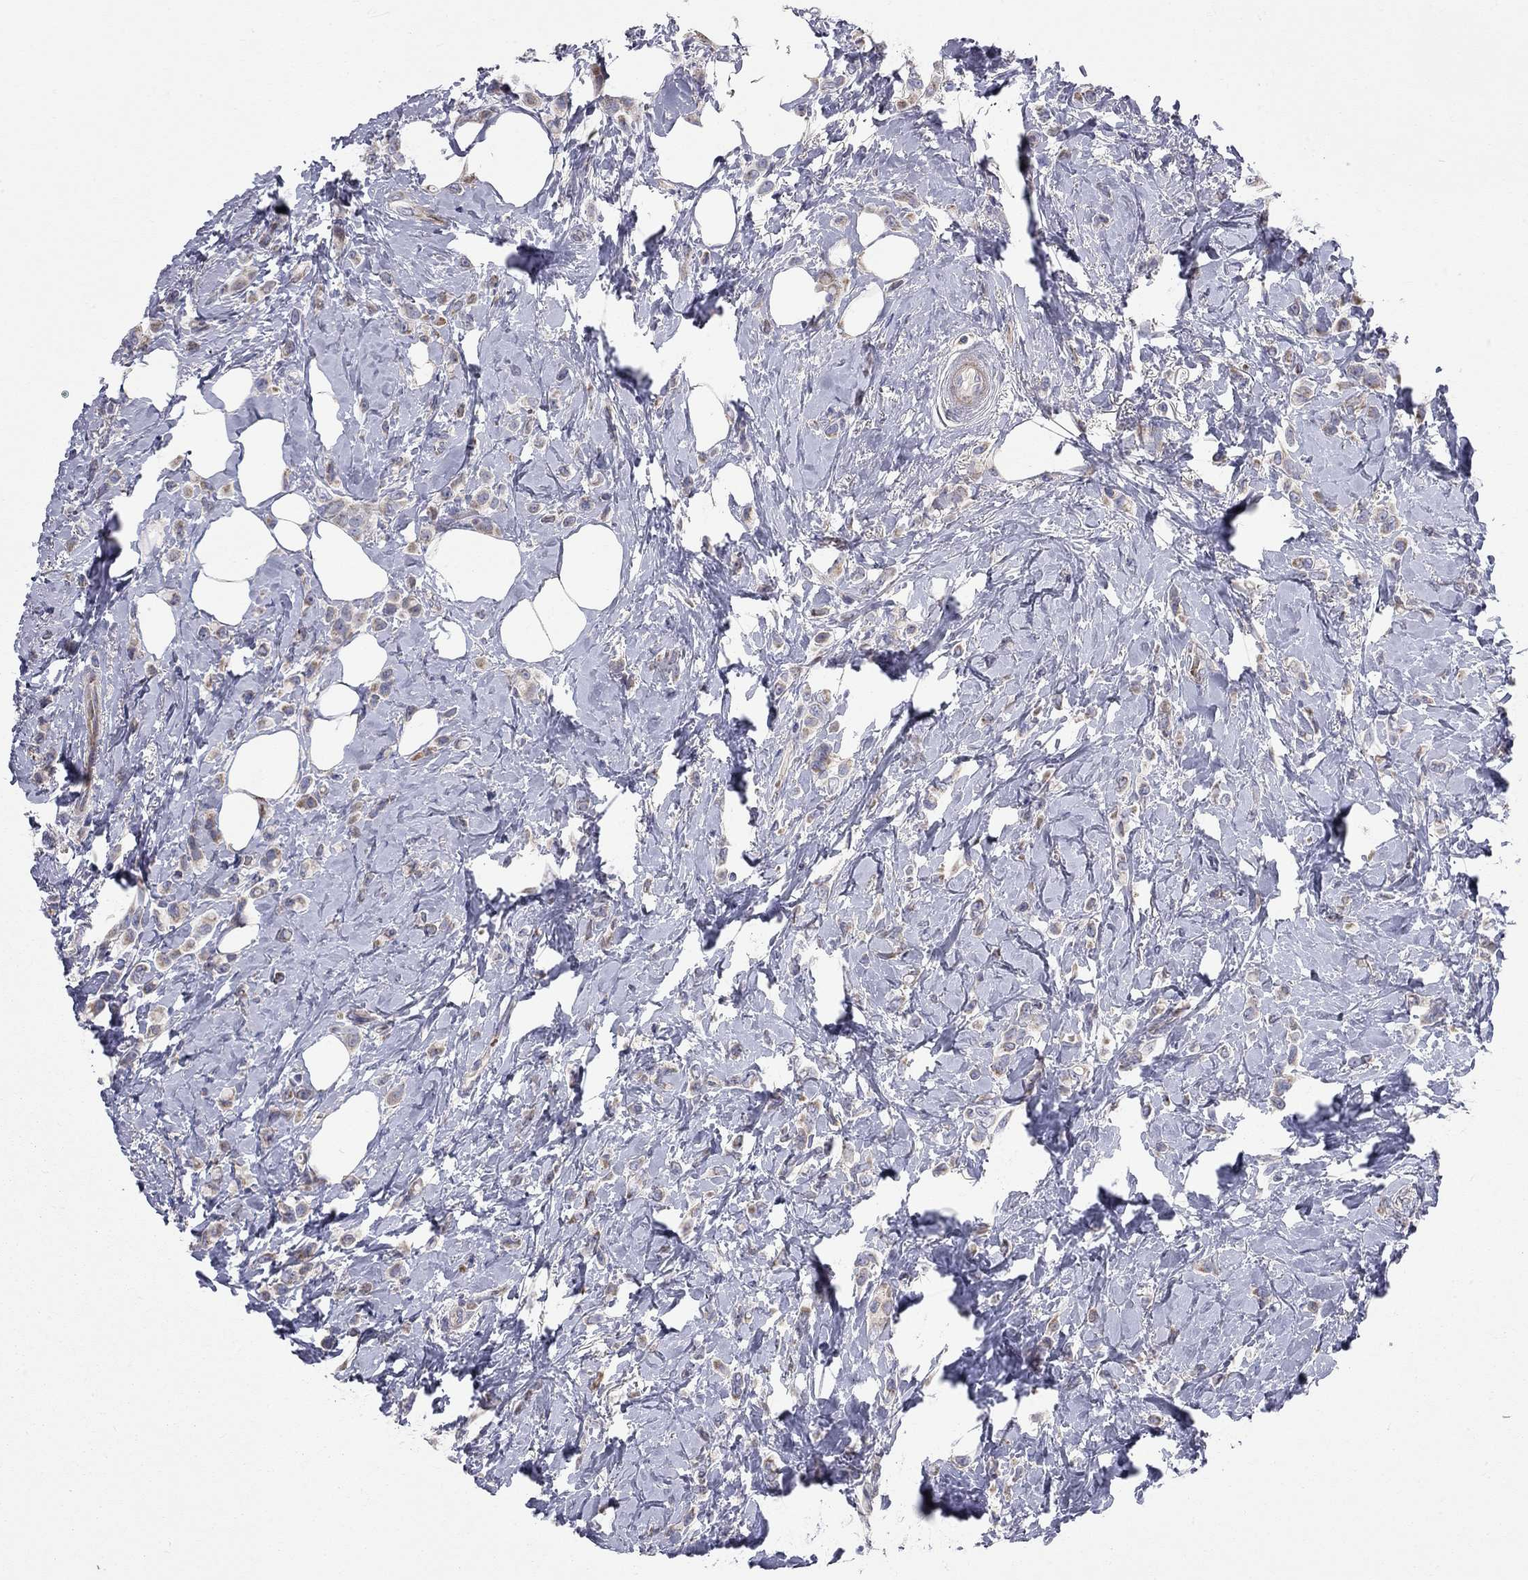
{"staining": {"intensity": "moderate", "quantity": "<25%", "location": "cytoplasmic/membranous"}, "tissue": "breast cancer", "cell_type": "Tumor cells", "image_type": "cancer", "snomed": [{"axis": "morphology", "description": "Lobular carcinoma"}, {"axis": "topography", "description": "Breast"}], "caption": "A brown stain labels moderate cytoplasmic/membranous staining of a protein in breast cancer (lobular carcinoma) tumor cells.", "gene": "KANSL1L", "patient": {"sex": "female", "age": 66}}